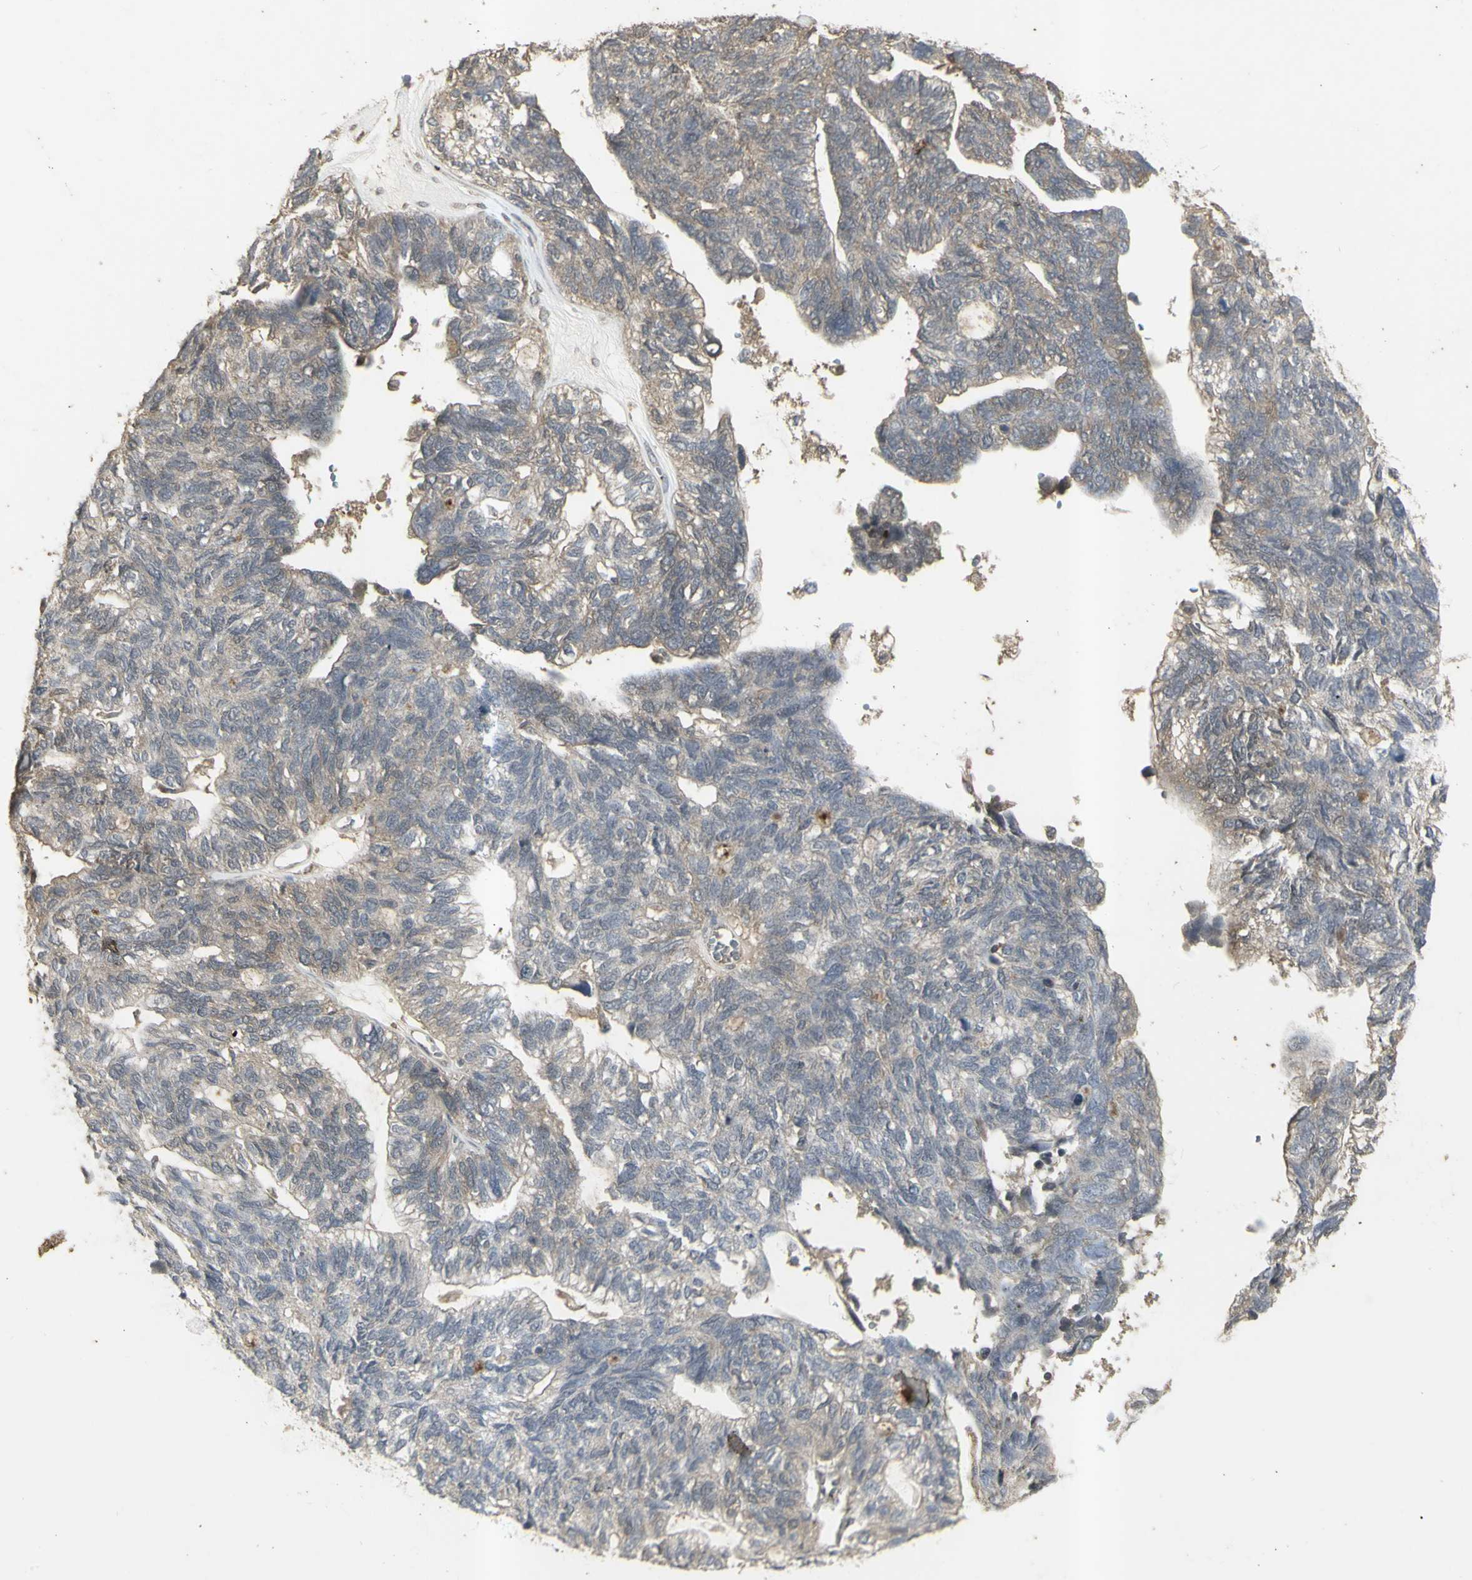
{"staining": {"intensity": "weak", "quantity": ">75%", "location": "cytoplasmic/membranous"}, "tissue": "ovarian cancer", "cell_type": "Tumor cells", "image_type": "cancer", "snomed": [{"axis": "morphology", "description": "Cystadenocarcinoma, serous, NOS"}, {"axis": "topography", "description": "Ovary"}], "caption": "Weak cytoplasmic/membranous staining is seen in approximately >75% of tumor cells in ovarian cancer.", "gene": "ALOX12", "patient": {"sex": "female", "age": 79}}